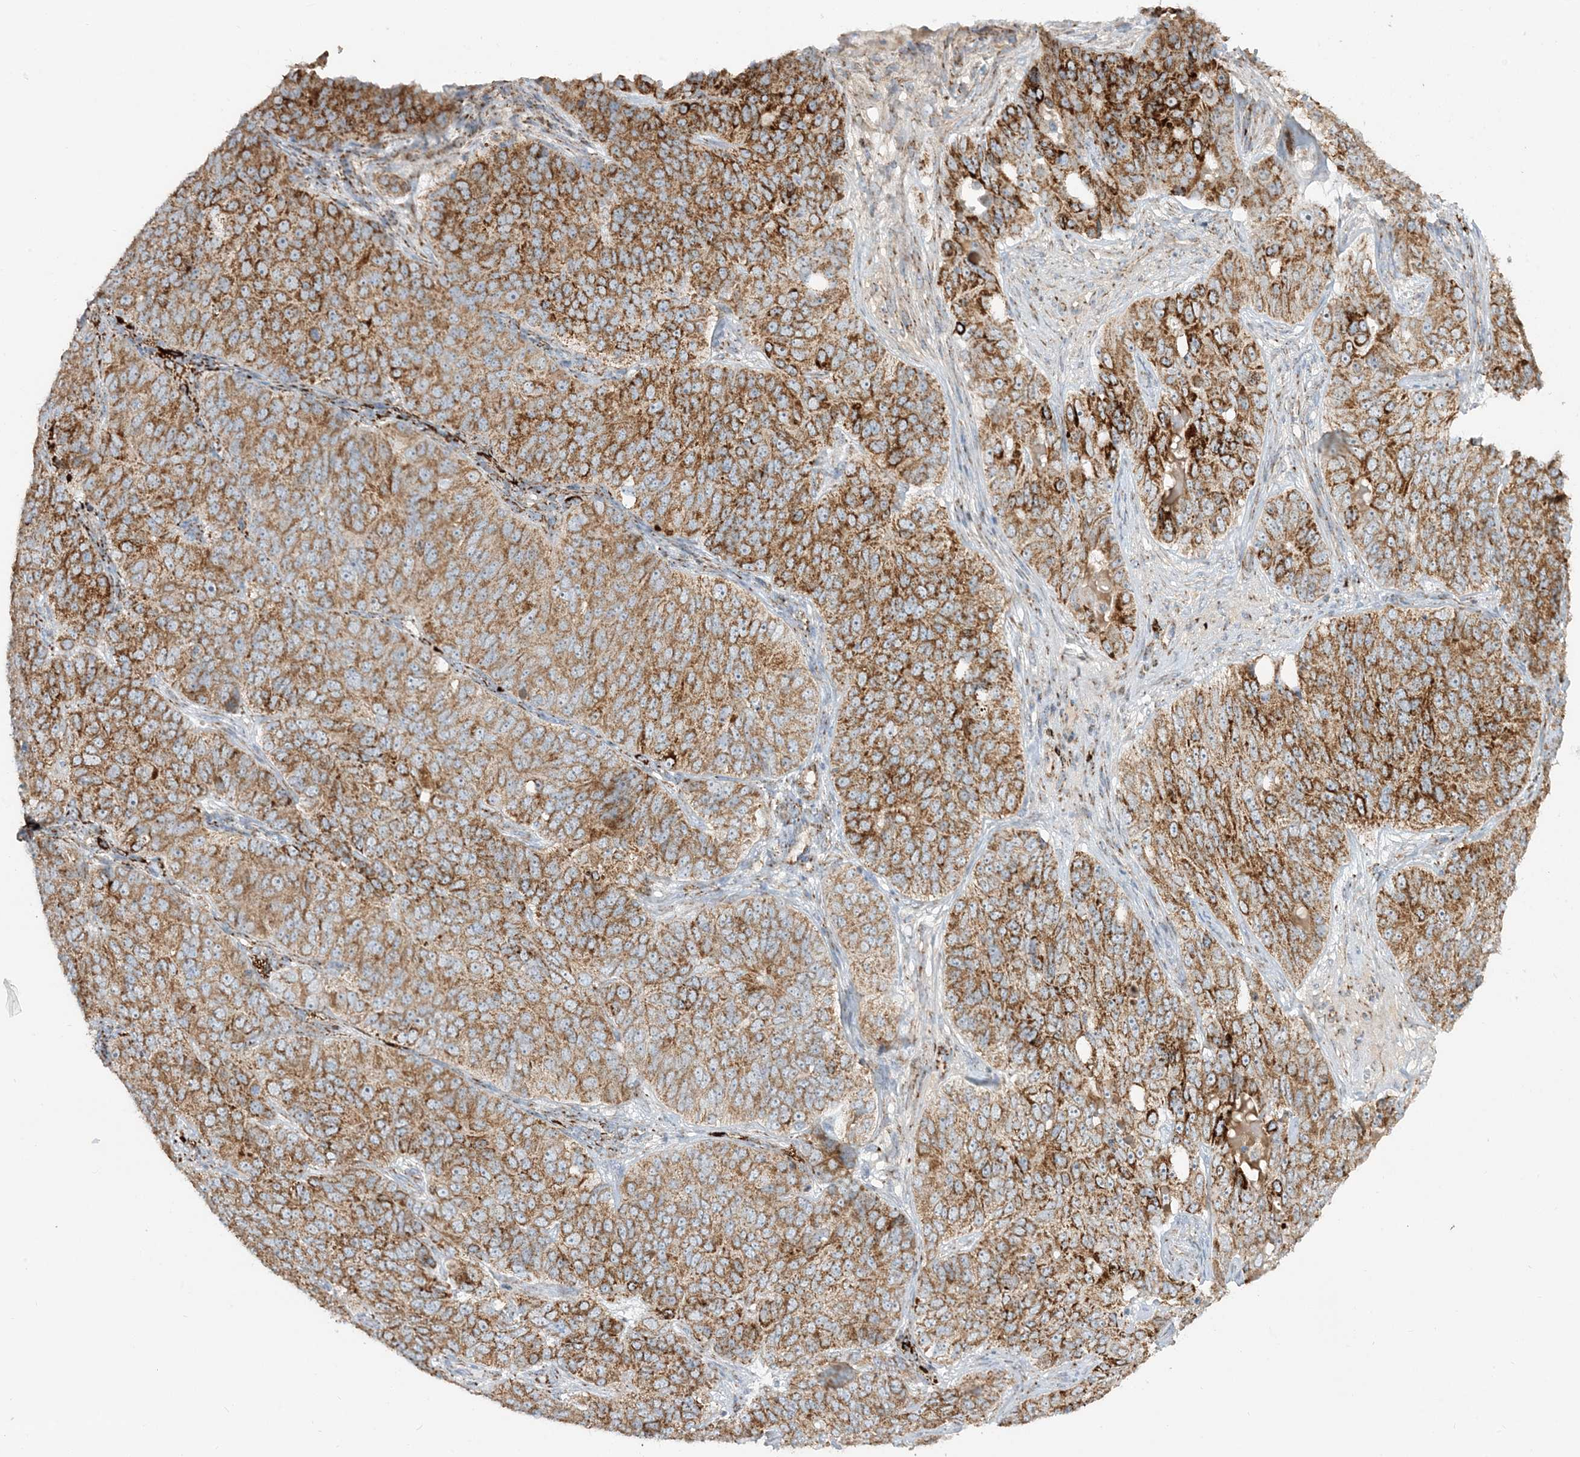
{"staining": {"intensity": "strong", "quantity": ">75%", "location": "cytoplasmic/membranous"}, "tissue": "ovarian cancer", "cell_type": "Tumor cells", "image_type": "cancer", "snomed": [{"axis": "morphology", "description": "Carcinoma, endometroid"}, {"axis": "topography", "description": "Ovary"}], "caption": "IHC histopathology image of ovarian cancer (endometroid carcinoma) stained for a protein (brown), which exhibits high levels of strong cytoplasmic/membranous positivity in about >75% of tumor cells.", "gene": "NDUFAF3", "patient": {"sex": "female", "age": 51}}